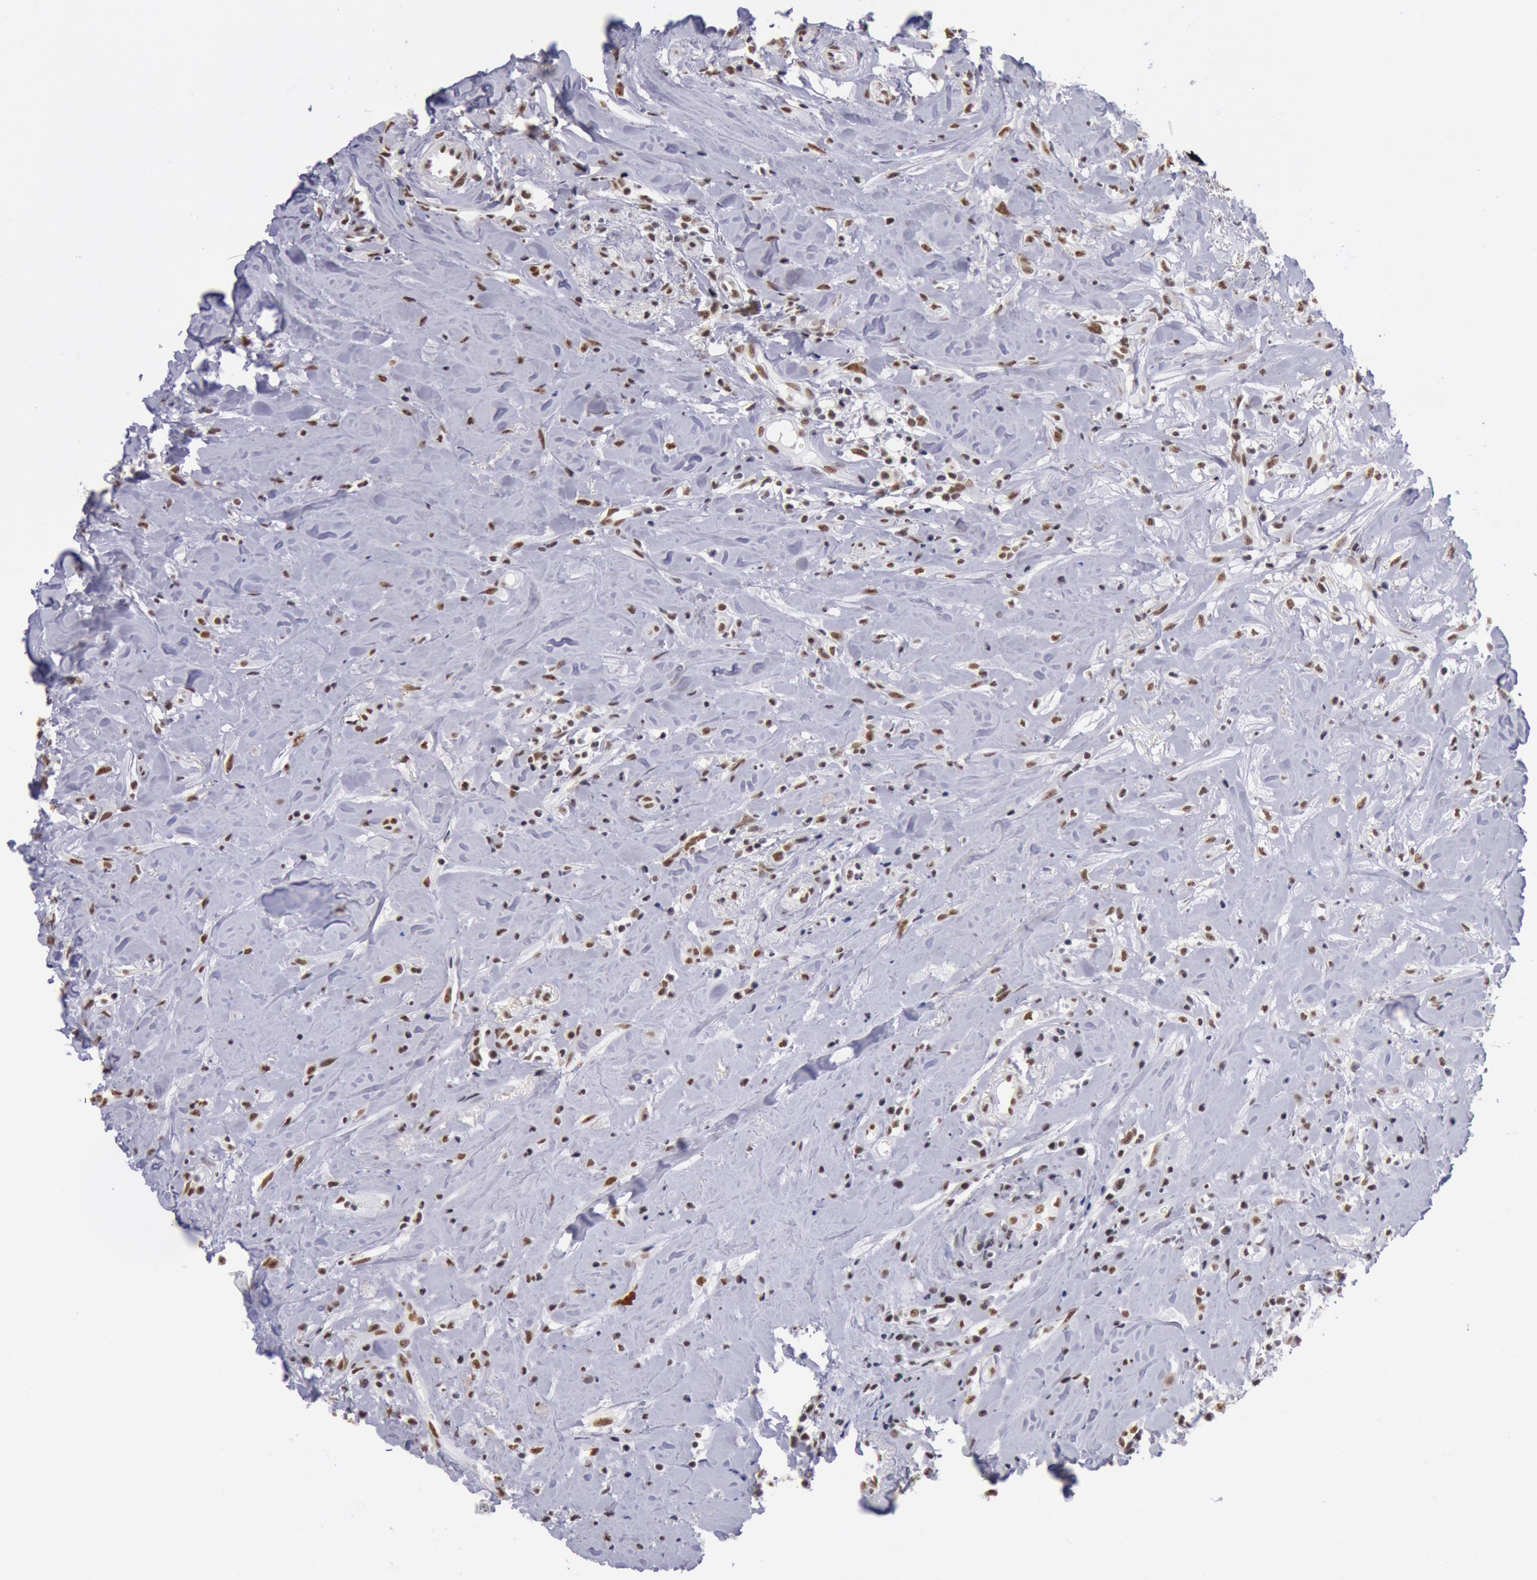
{"staining": {"intensity": "strong", "quantity": ">75%", "location": "cytoplasmic/membranous,nuclear"}, "tissue": "head and neck cancer", "cell_type": "Tumor cells", "image_type": "cancer", "snomed": [{"axis": "morphology", "description": "Squamous cell carcinoma, NOS"}, {"axis": "topography", "description": "Oral tissue"}, {"axis": "topography", "description": "Head-Neck"}], "caption": "Protein expression analysis of squamous cell carcinoma (head and neck) demonstrates strong cytoplasmic/membranous and nuclear positivity in about >75% of tumor cells.", "gene": "SNRPD3", "patient": {"sex": "female", "age": 82}}